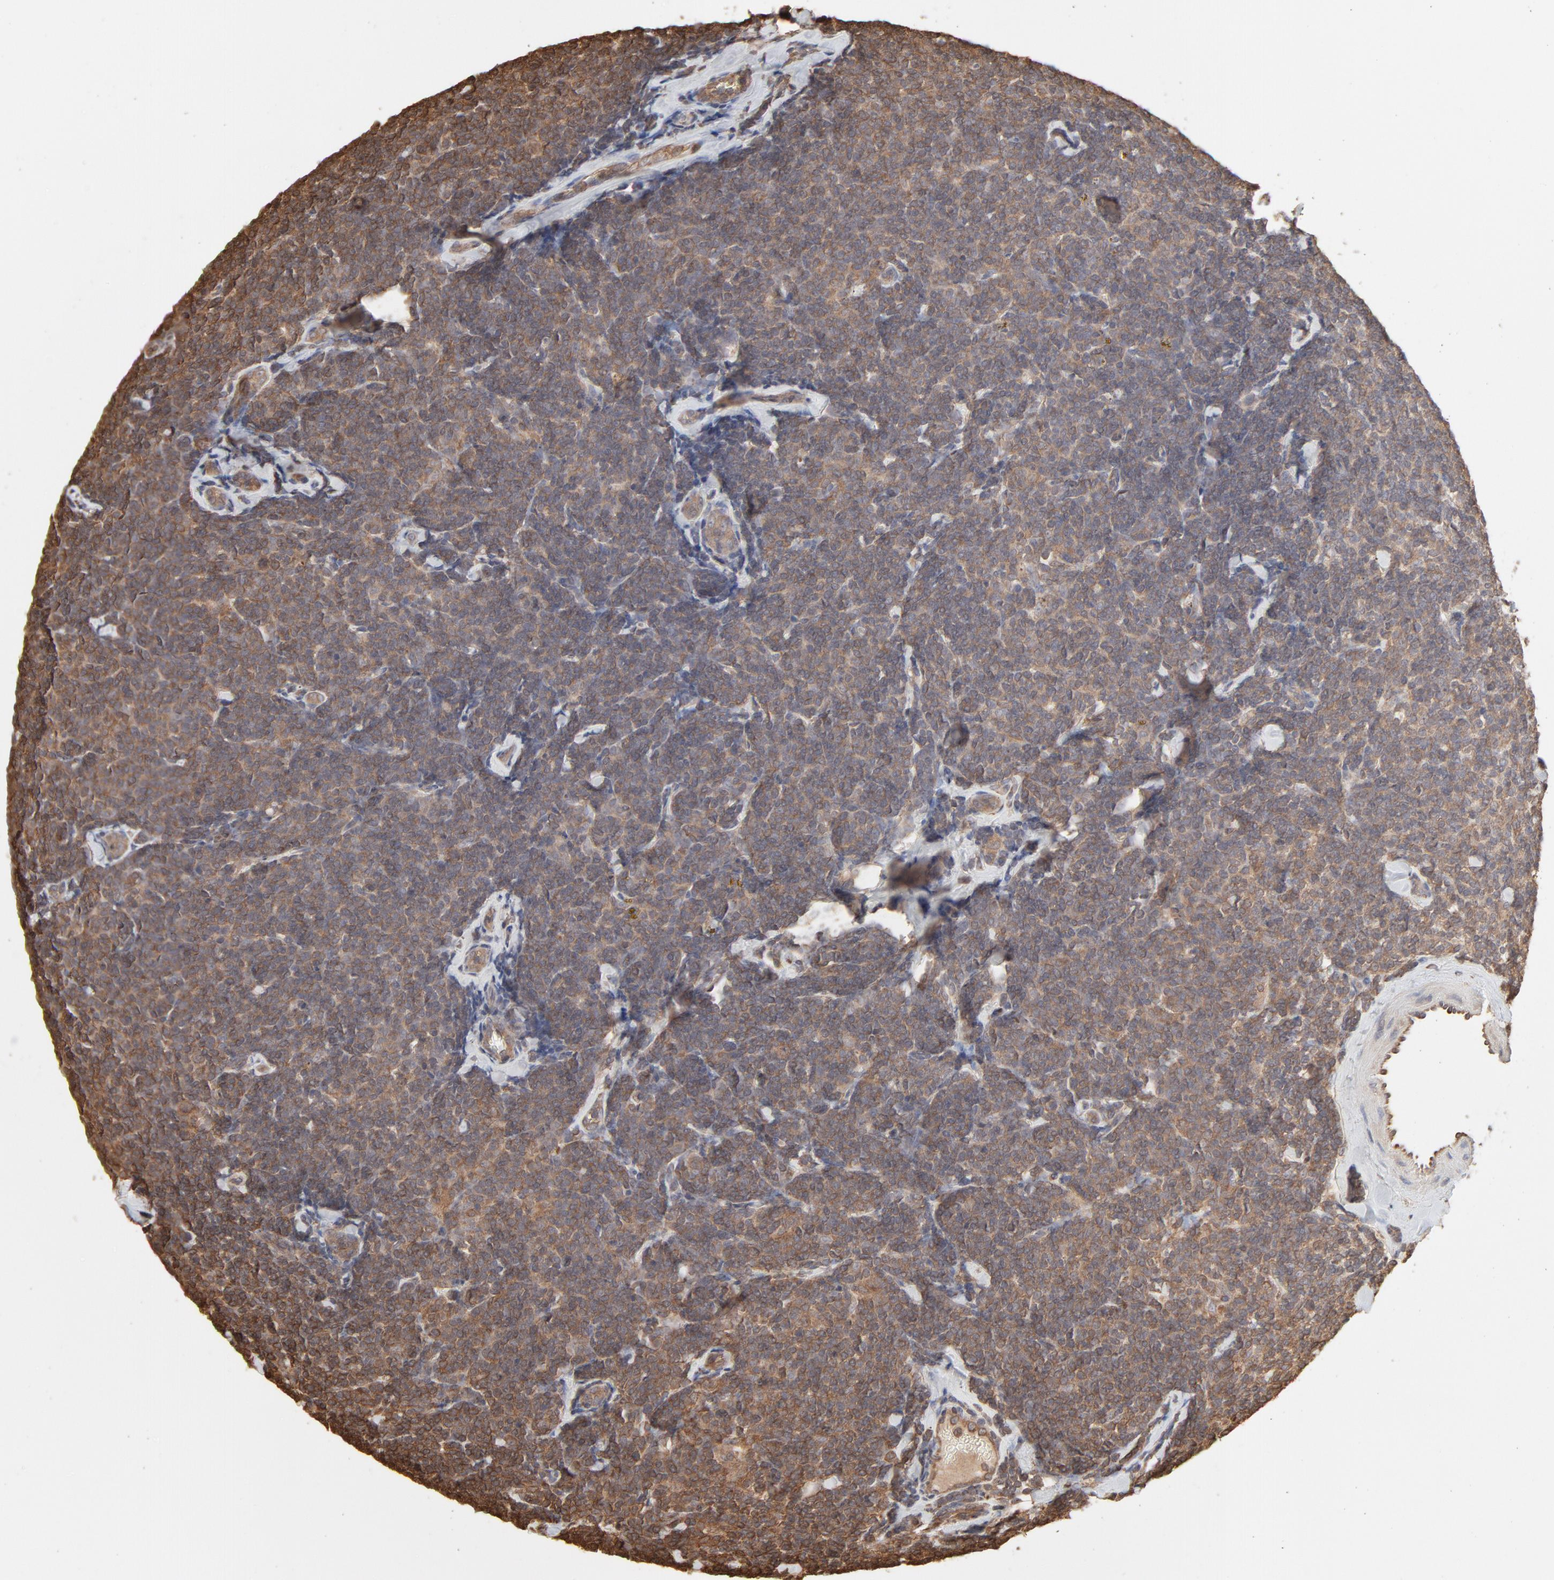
{"staining": {"intensity": "moderate", "quantity": ">75%", "location": "cytoplasmic/membranous"}, "tissue": "lymphoma", "cell_type": "Tumor cells", "image_type": "cancer", "snomed": [{"axis": "morphology", "description": "Malignant lymphoma, non-Hodgkin's type, Low grade"}, {"axis": "topography", "description": "Lymph node"}], "caption": "Moderate cytoplasmic/membranous positivity is seen in approximately >75% of tumor cells in malignant lymphoma, non-Hodgkin's type (low-grade). (DAB (3,3'-diaminobenzidine) = brown stain, brightfield microscopy at high magnification).", "gene": "PPP2CA", "patient": {"sex": "female", "age": 56}}